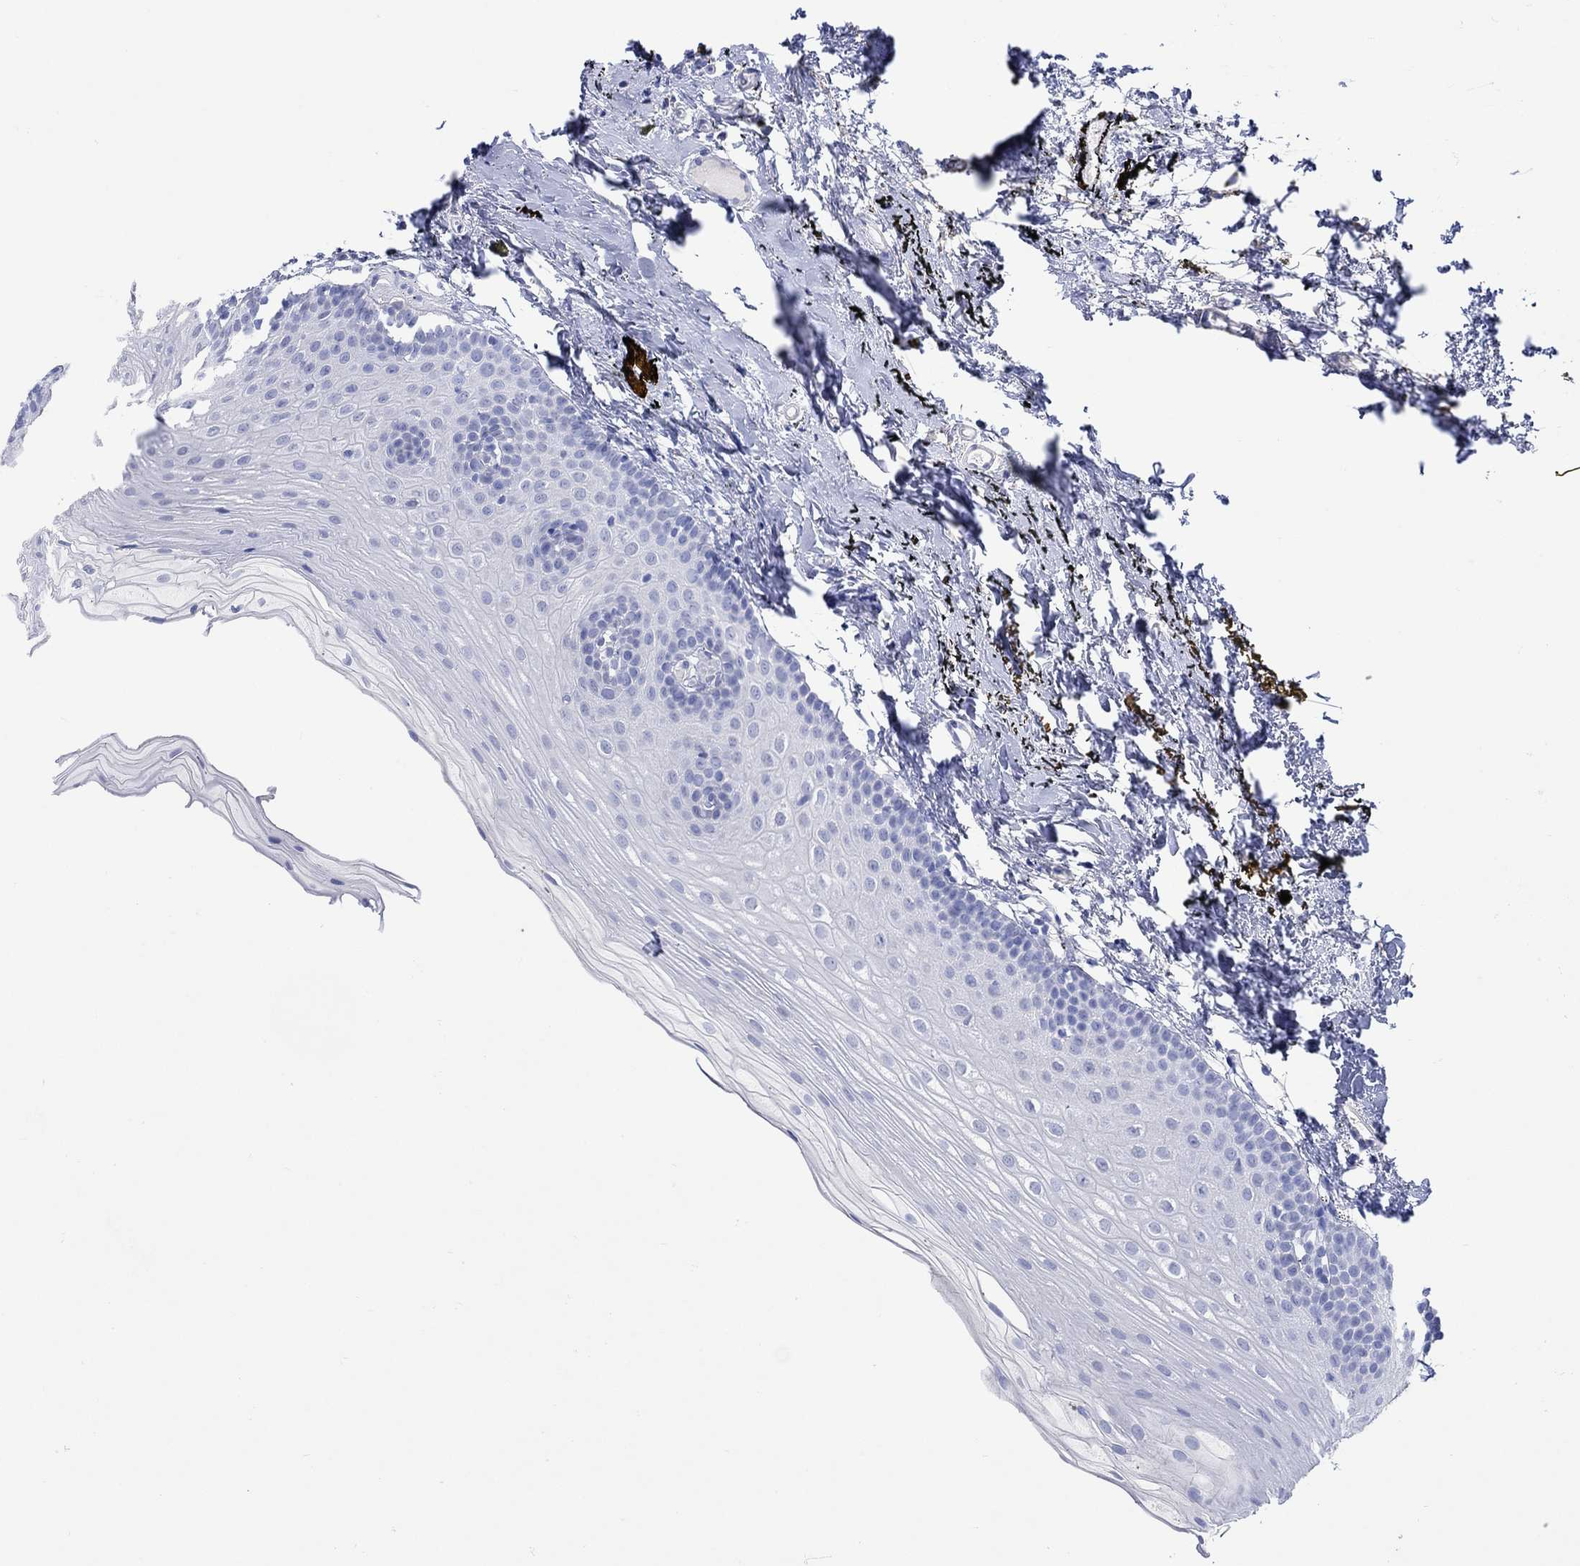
{"staining": {"intensity": "negative", "quantity": "none", "location": "none"}, "tissue": "oral mucosa", "cell_type": "Squamous epithelial cells", "image_type": "normal", "snomed": [{"axis": "morphology", "description": "Normal tissue, NOS"}, {"axis": "topography", "description": "Oral tissue"}], "caption": "This is an immunohistochemistry micrograph of benign oral mucosa. There is no positivity in squamous epithelial cells.", "gene": "P2RY6", "patient": {"sex": "female", "age": 57}}